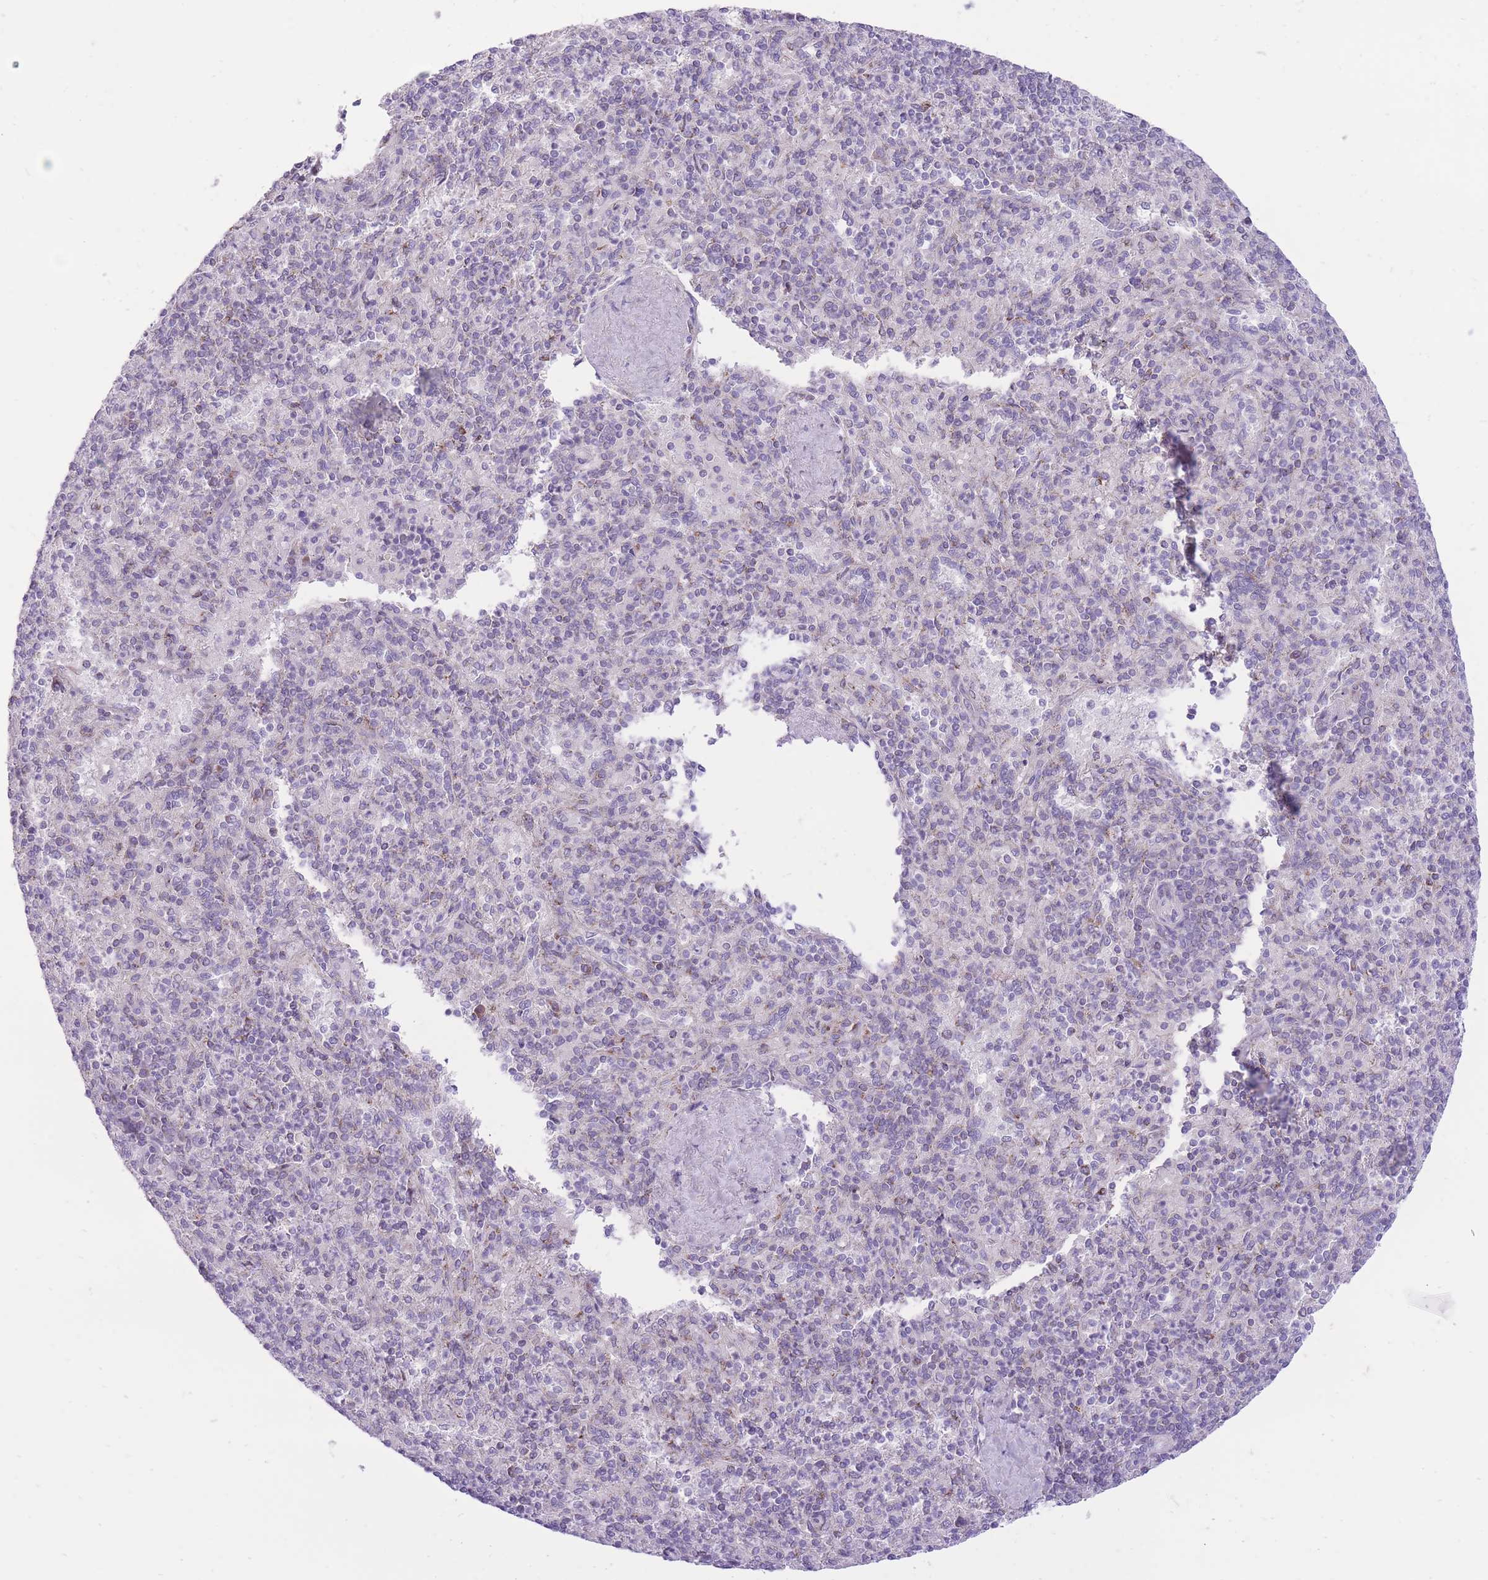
{"staining": {"intensity": "negative", "quantity": "none", "location": "none"}, "tissue": "spleen", "cell_type": "Cells in red pulp", "image_type": "normal", "snomed": [{"axis": "morphology", "description": "Normal tissue, NOS"}, {"axis": "topography", "description": "Spleen"}], "caption": "IHC of unremarkable spleen displays no expression in cells in red pulp.", "gene": "DENND2D", "patient": {"sex": "male", "age": 82}}